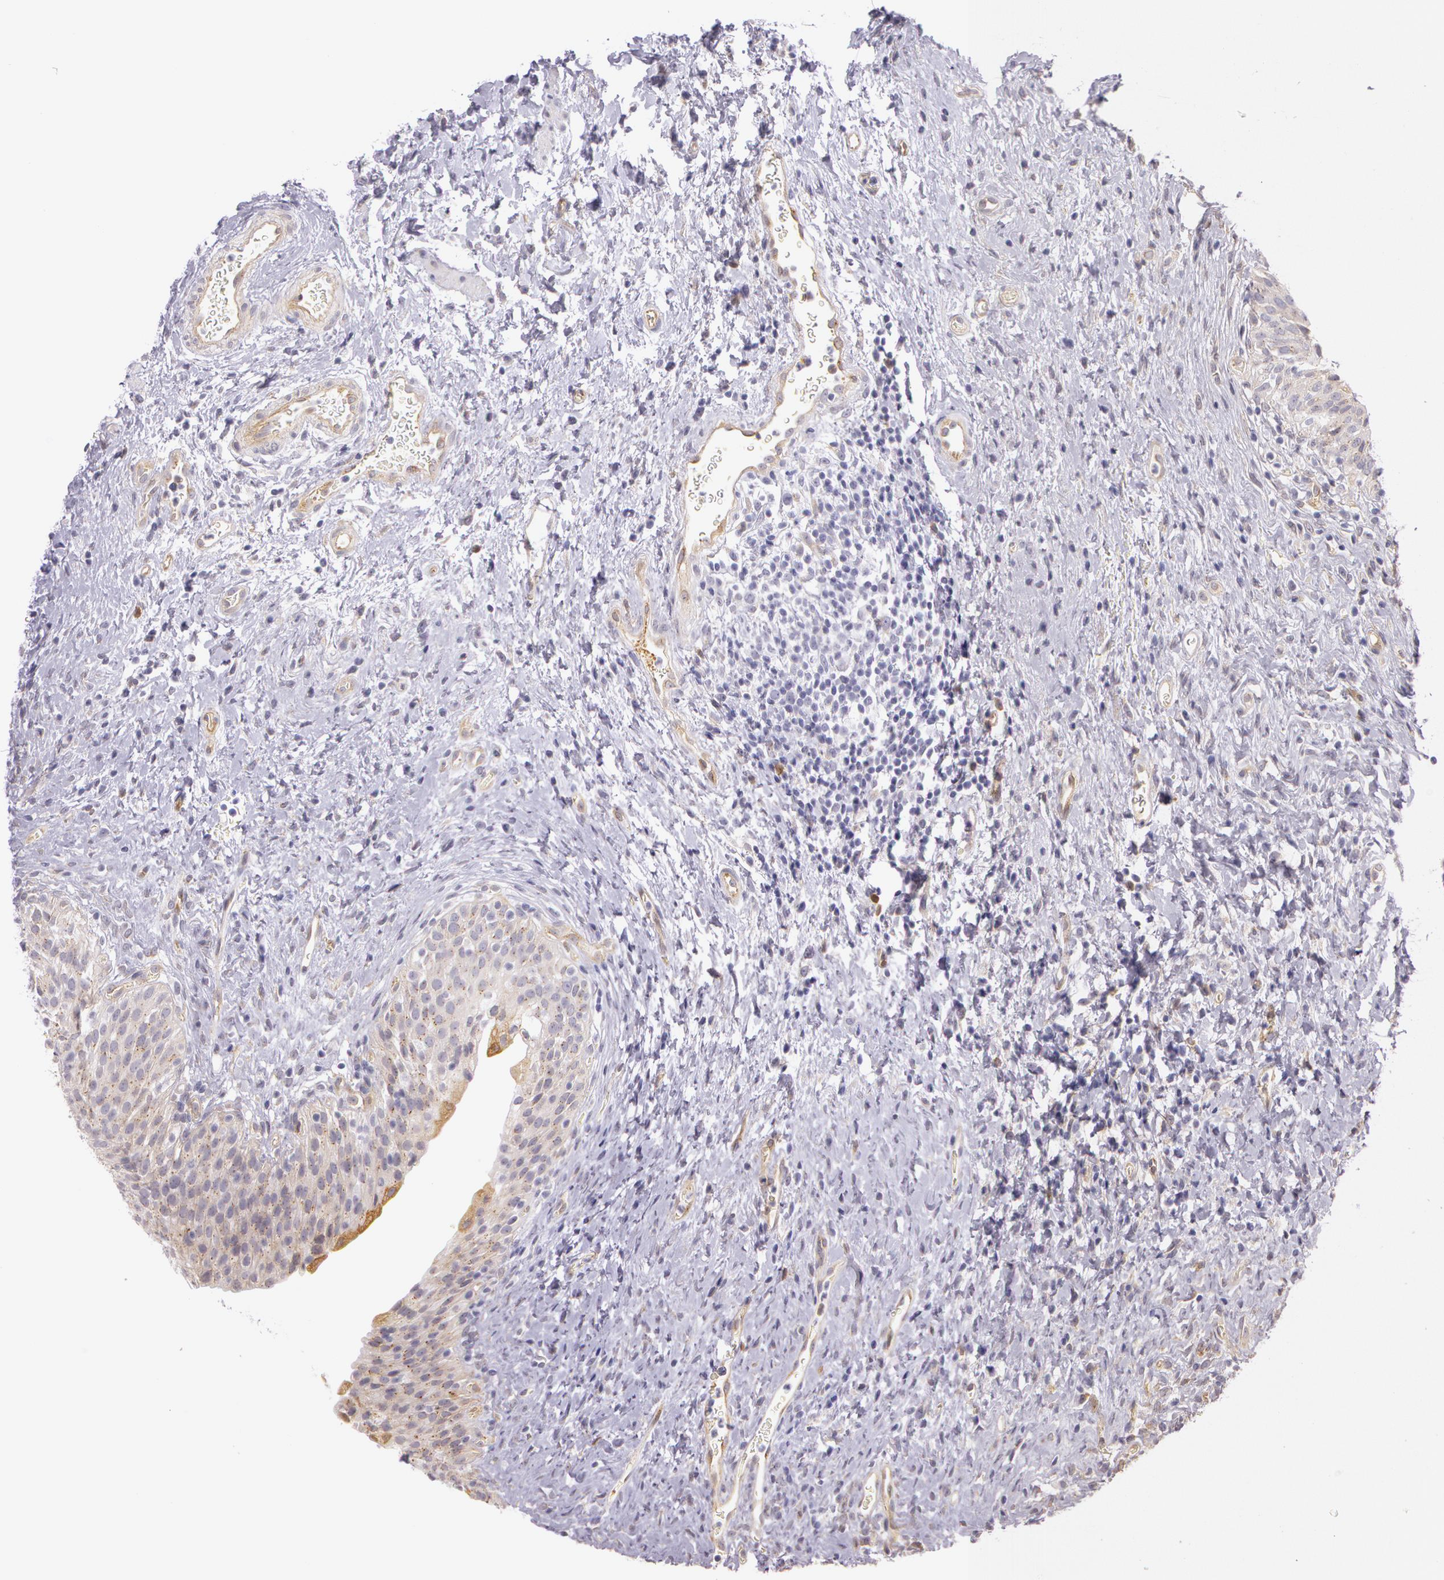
{"staining": {"intensity": "weak", "quantity": "25%-75%", "location": "cytoplasmic/membranous"}, "tissue": "urinary bladder", "cell_type": "Urothelial cells", "image_type": "normal", "snomed": [{"axis": "morphology", "description": "Normal tissue, NOS"}, {"axis": "topography", "description": "Urinary bladder"}], "caption": "Immunohistochemical staining of benign urinary bladder reveals weak cytoplasmic/membranous protein staining in about 25%-75% of urothelial cells.", "gene": "APP", "patient": {"sex": "male", "age": 51}}